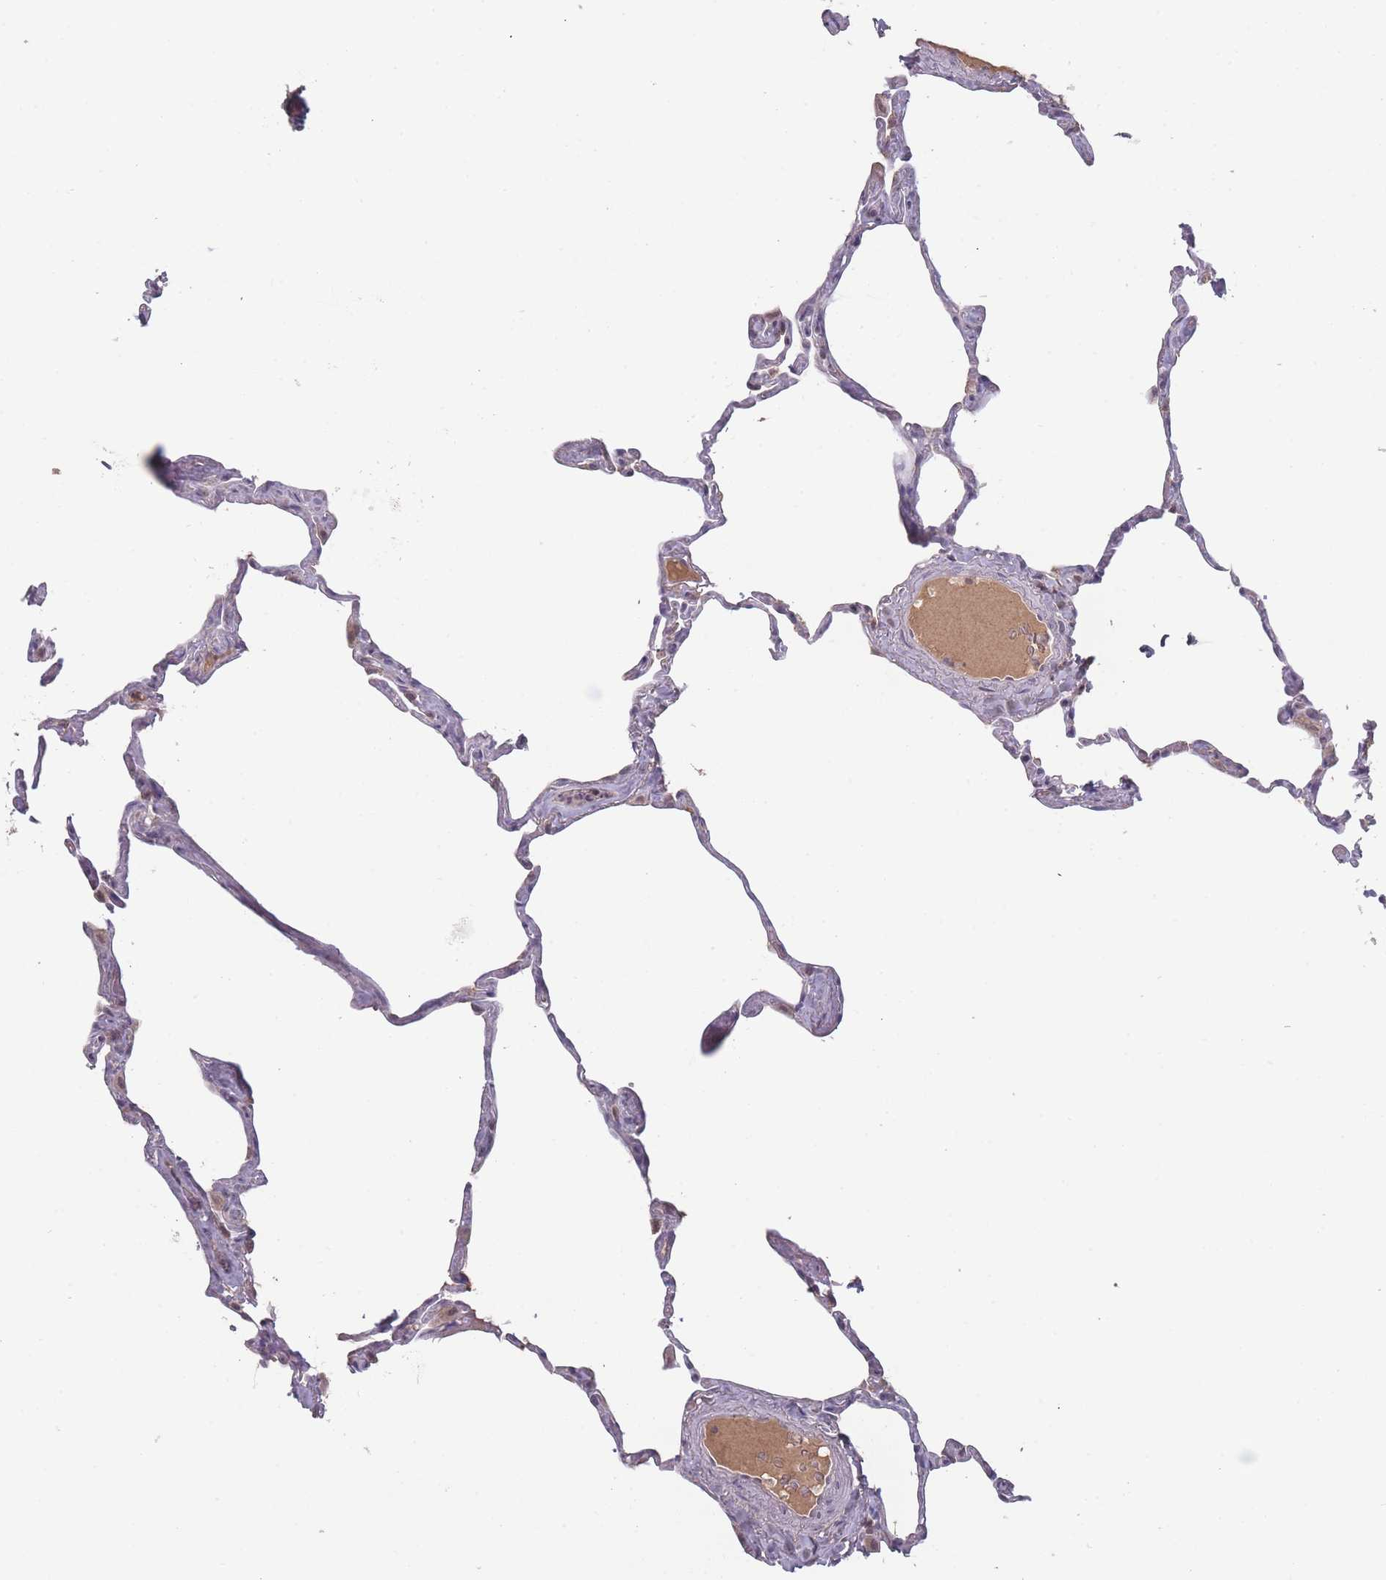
{"staining": {"intensity": "weak", "quantity": "<25%", "location": "cytoplasmic/membranous"}, "tissue": "lung", "cell_type": "Alveolar cells", "image_type": "normal", "snomed": [{"axis": "morphology", "description": "Normal tissue, NOS"}, {"axis": "topography", "description": "Lung"}], "caption": "This is an IHC image of unremarkable human lung. There is no expression in alveolar cells.", "gene": "TMEM232", "patient": {"sex": "male", "age": 65}}